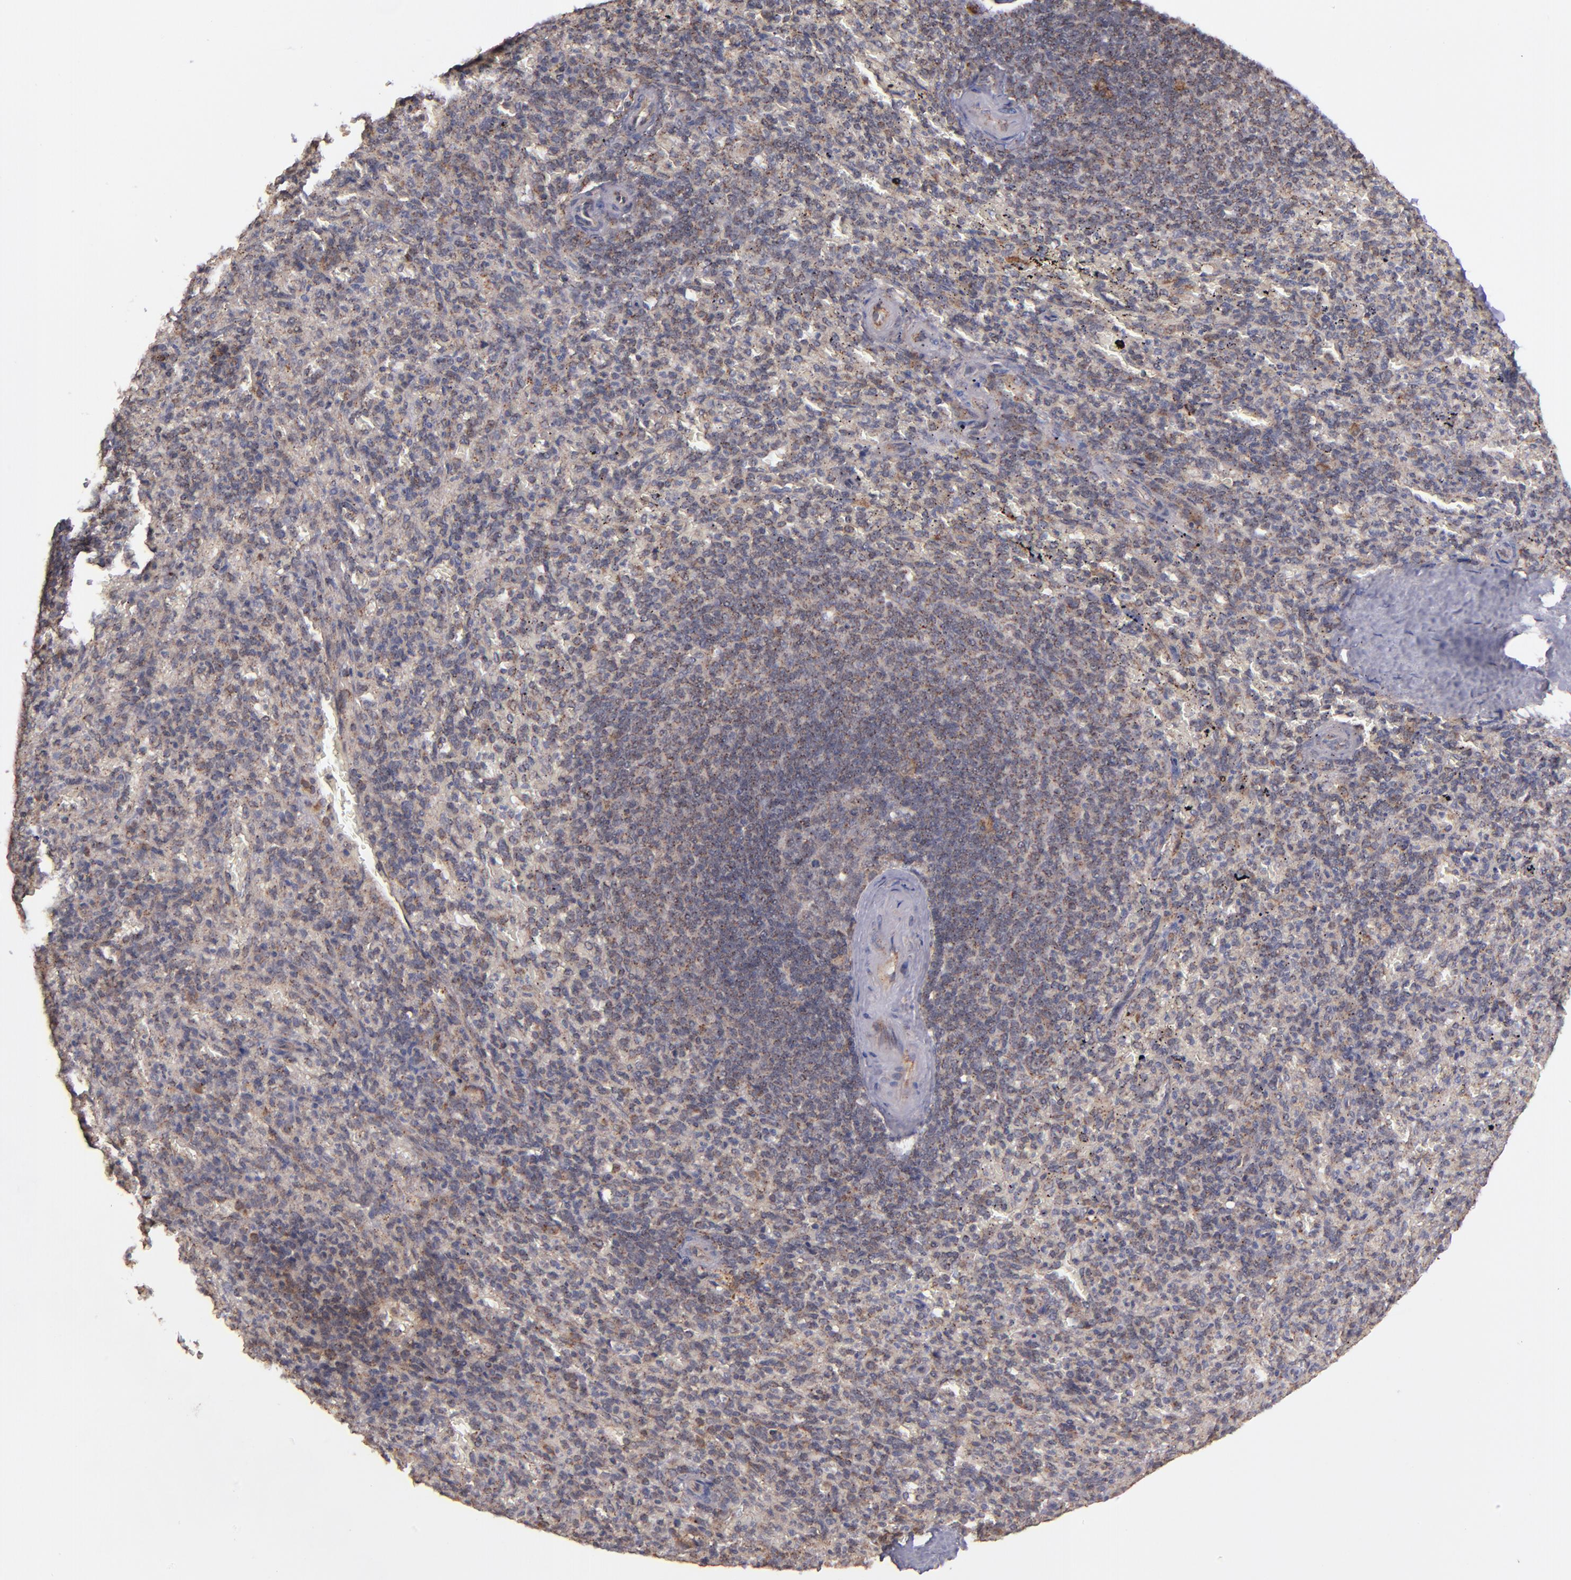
{"staining": {"intensity": "weak", "quantity": "<25%", "location": "cytoplasmic/membranous"}, "tissue": "spleen", "cell_type": "Cells in red pulp", "image_type": "normal", "snomed": [{"axis": "morphology", "description": "Normal tissue, NOS"}, {"axis": "topography", "description": "Spleen"}], "caption": "This is a image of IHC staining of unremarkable spleen, which shows no expression in cells in red pulp. Brightfield microscopy of immunohistochemistry stained with DAB (3,3'-diaminobenzidine) (brown) and hematoxylin (blue), captured at high magnification.", "gene": "ZFYVE1", "patient": {"sex": "female", "age": 43}}